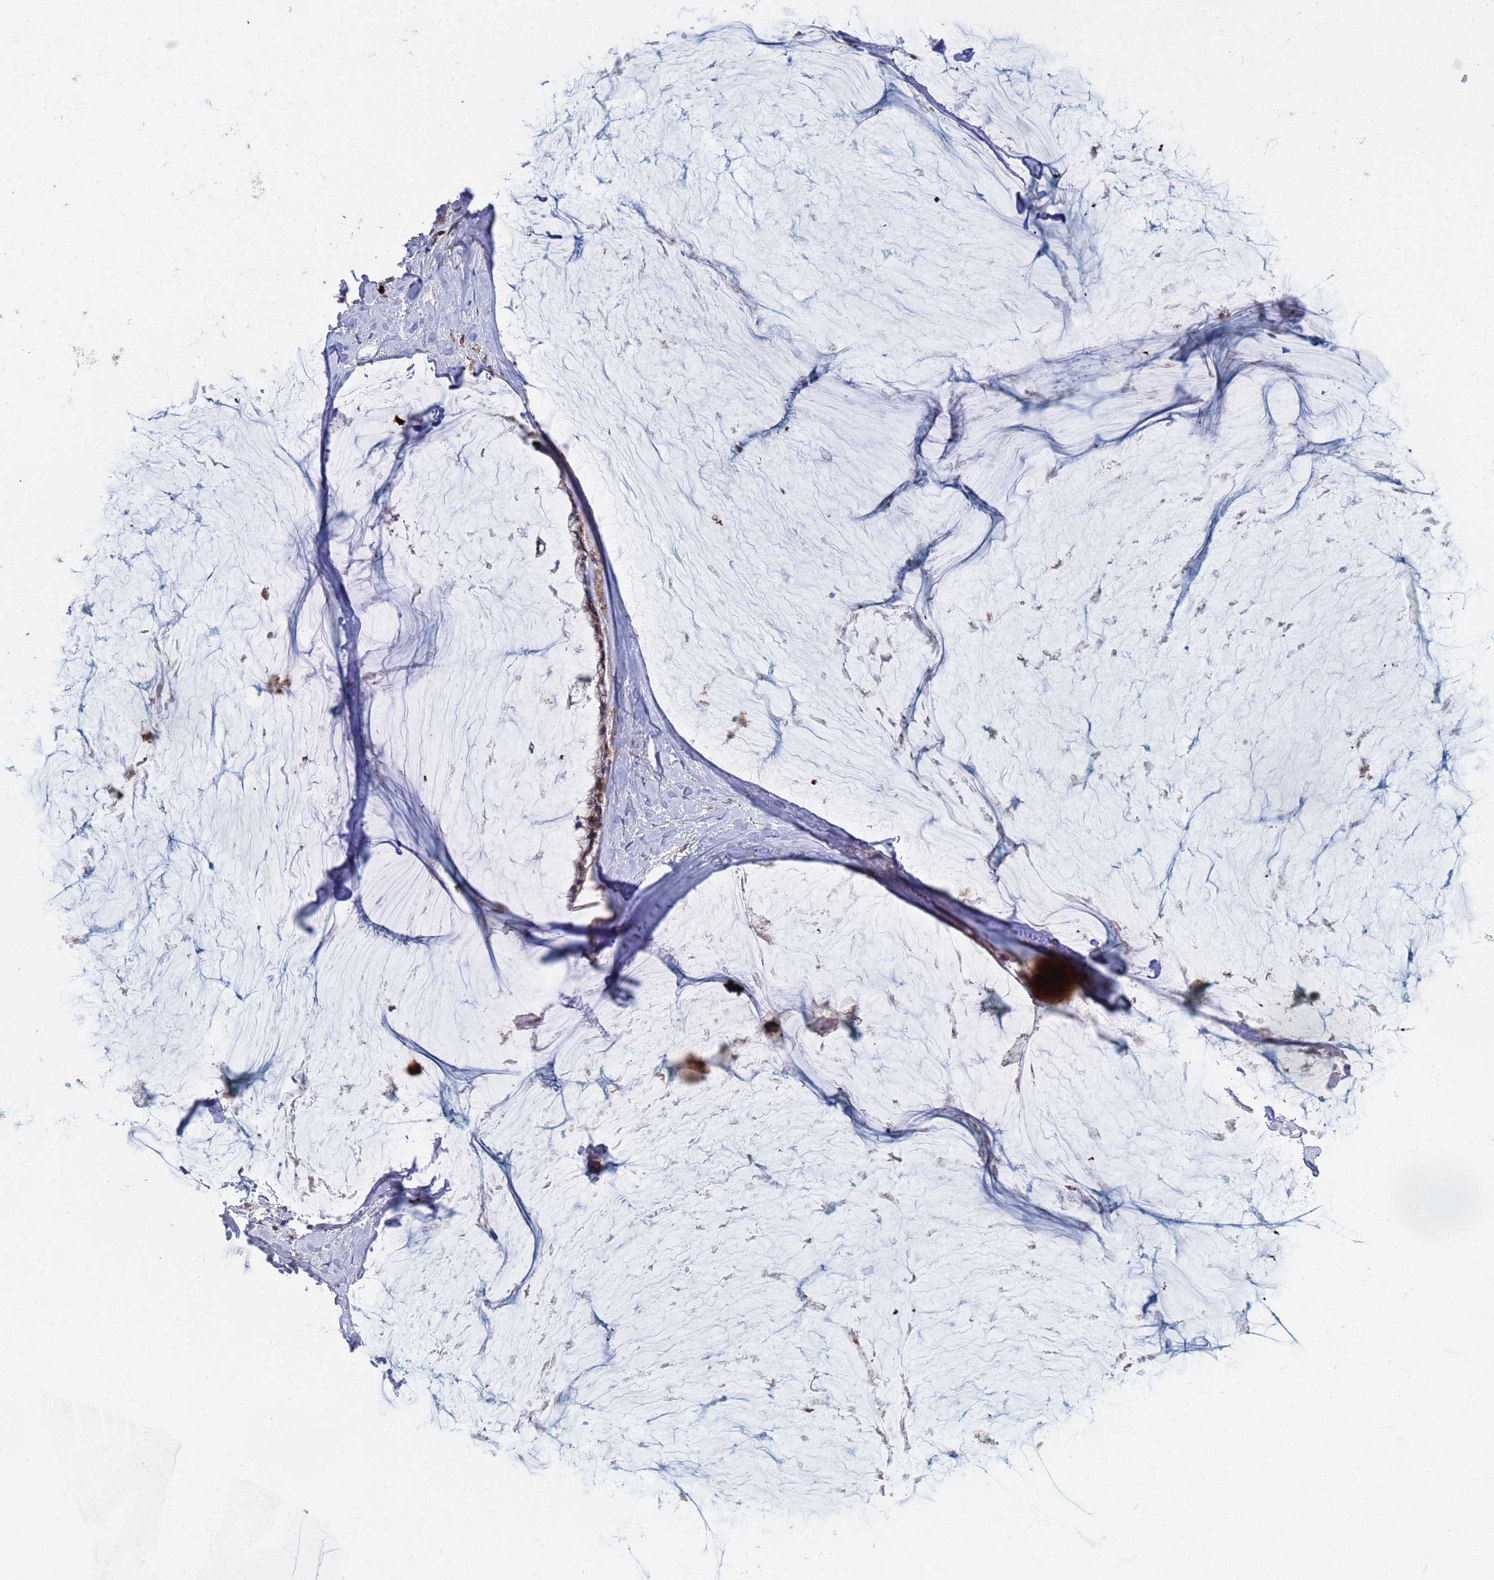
{"staining": {"intensity": "moderate", "quantity": "25%-75%", "location": "cytoplasmic/membranous,nuclear"}, "tissue": "ovarian cancer", "cell_type": "Tumor cells", "image_type": "cancer", "snomed": [{"axis": "morphology", "description": "Cystadenocarcinoma, mucinous, NOS"}, {"axis": "topography", "description": "Ovary"}], "caption": "High-magnification brightfield microscopy of ovarian cancer (mucinous cystadenocarcinoma) stained with DAB (brown) and counterstained with hematoxylin (blue). tumor cells exhibit moderate cytoplasmic/membranous and nuclear expression is seen in approximately25%-75% of cells.", "gene": "TMBIM6", "patient": {"sex": "female", "age": 39}}